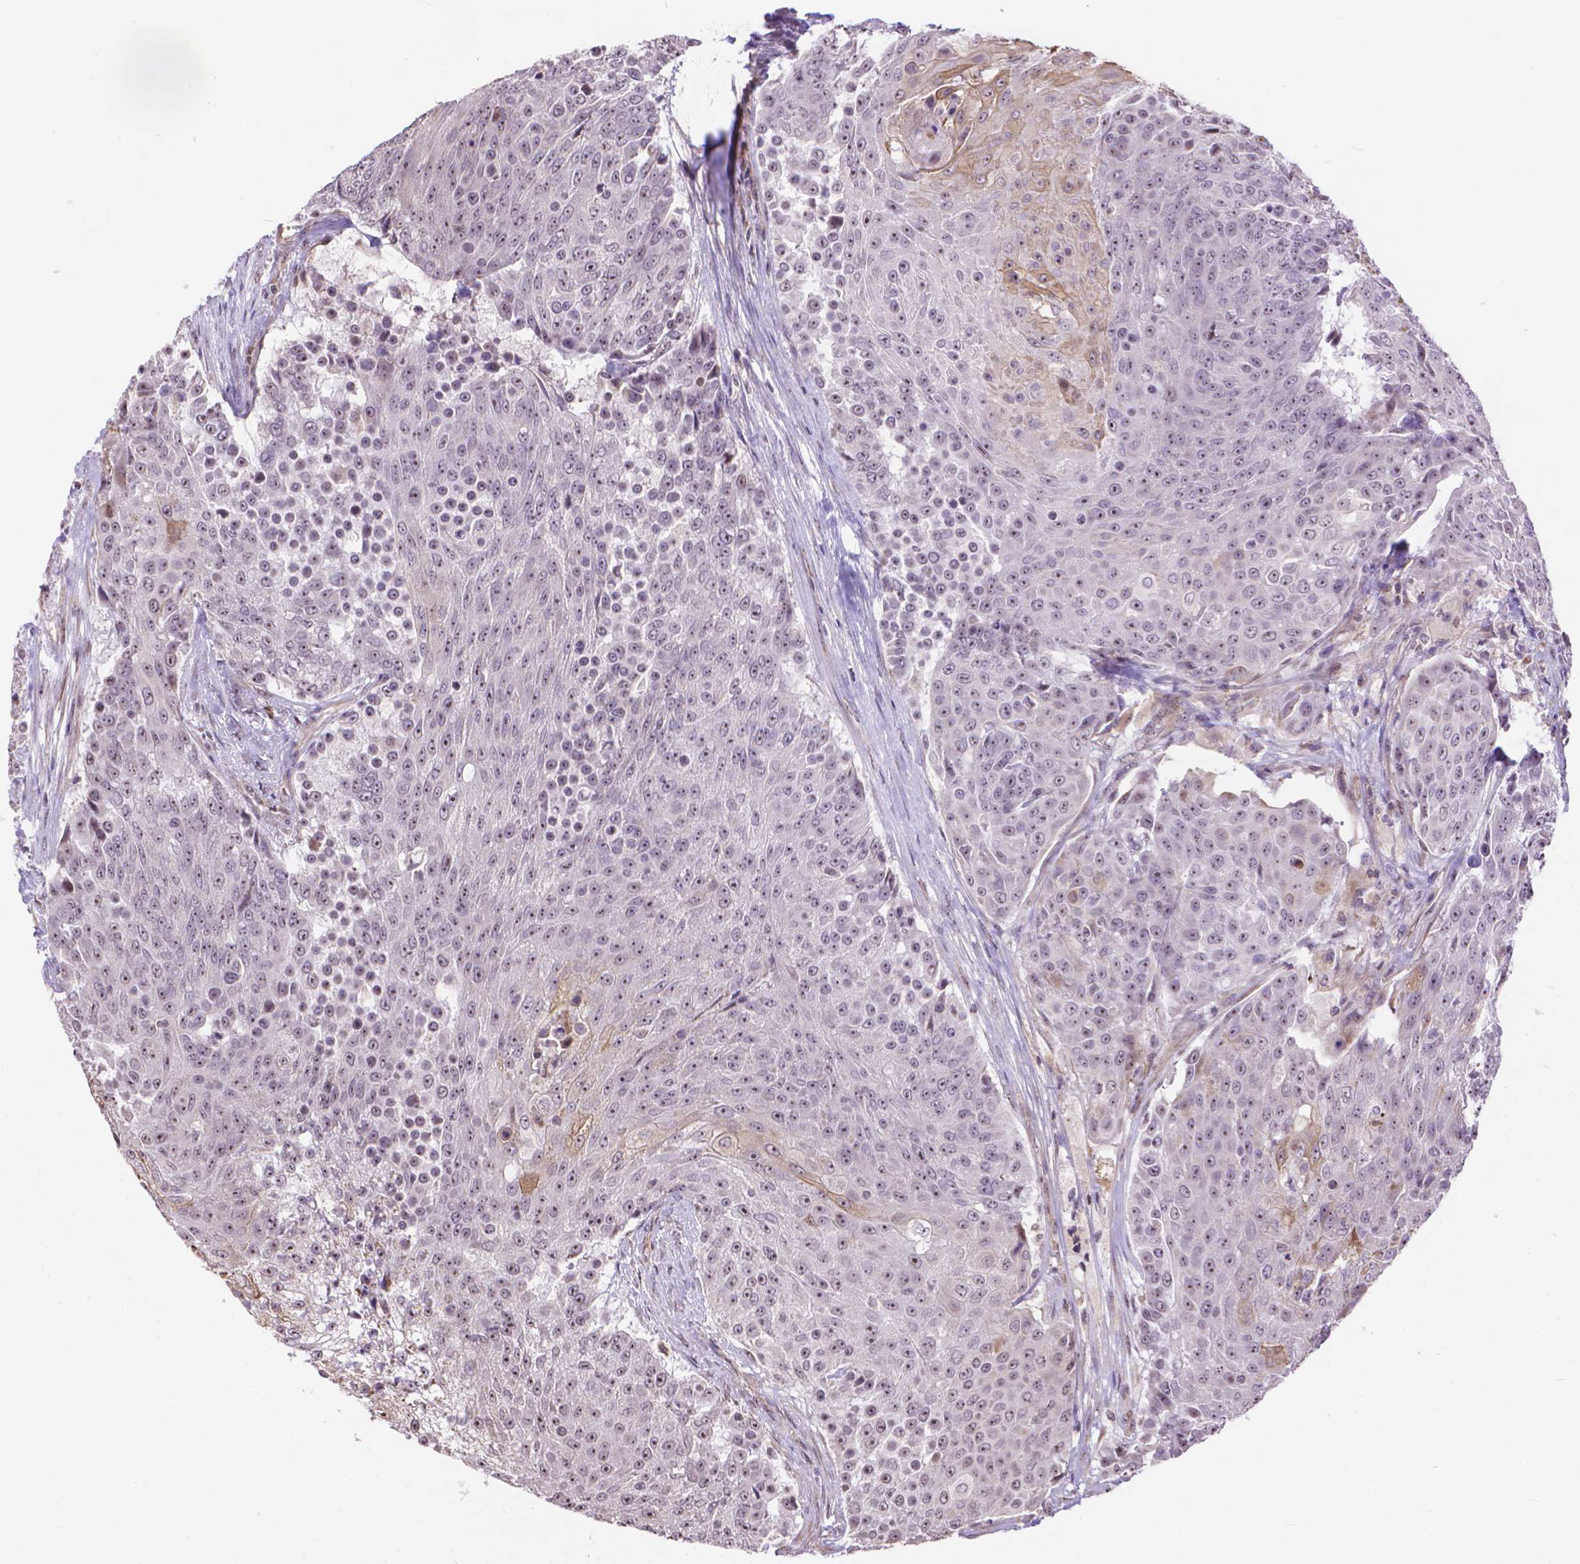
{"staining": {"intensity": "weak", "quantity": "<25%", "location": "nuclear"}, "tissue": "urothelial cancer", "cell_type": "Tumor cells", "image_type": "cancer", "snomed": [{"axis": "morphology", "description": "Urothelial carcinoma, High grade"}, {"axis": "topography", "description": "Urinary bladder"}], "caption": "Immunohistochemistry photomicrograph of neoplastic tissue: high-grade urothelial carcinoma stained with DAB shows no significant protein staining in tumor cells.", "gene": "TMEM135", "patient": {"sex": "female", "age": 63}}